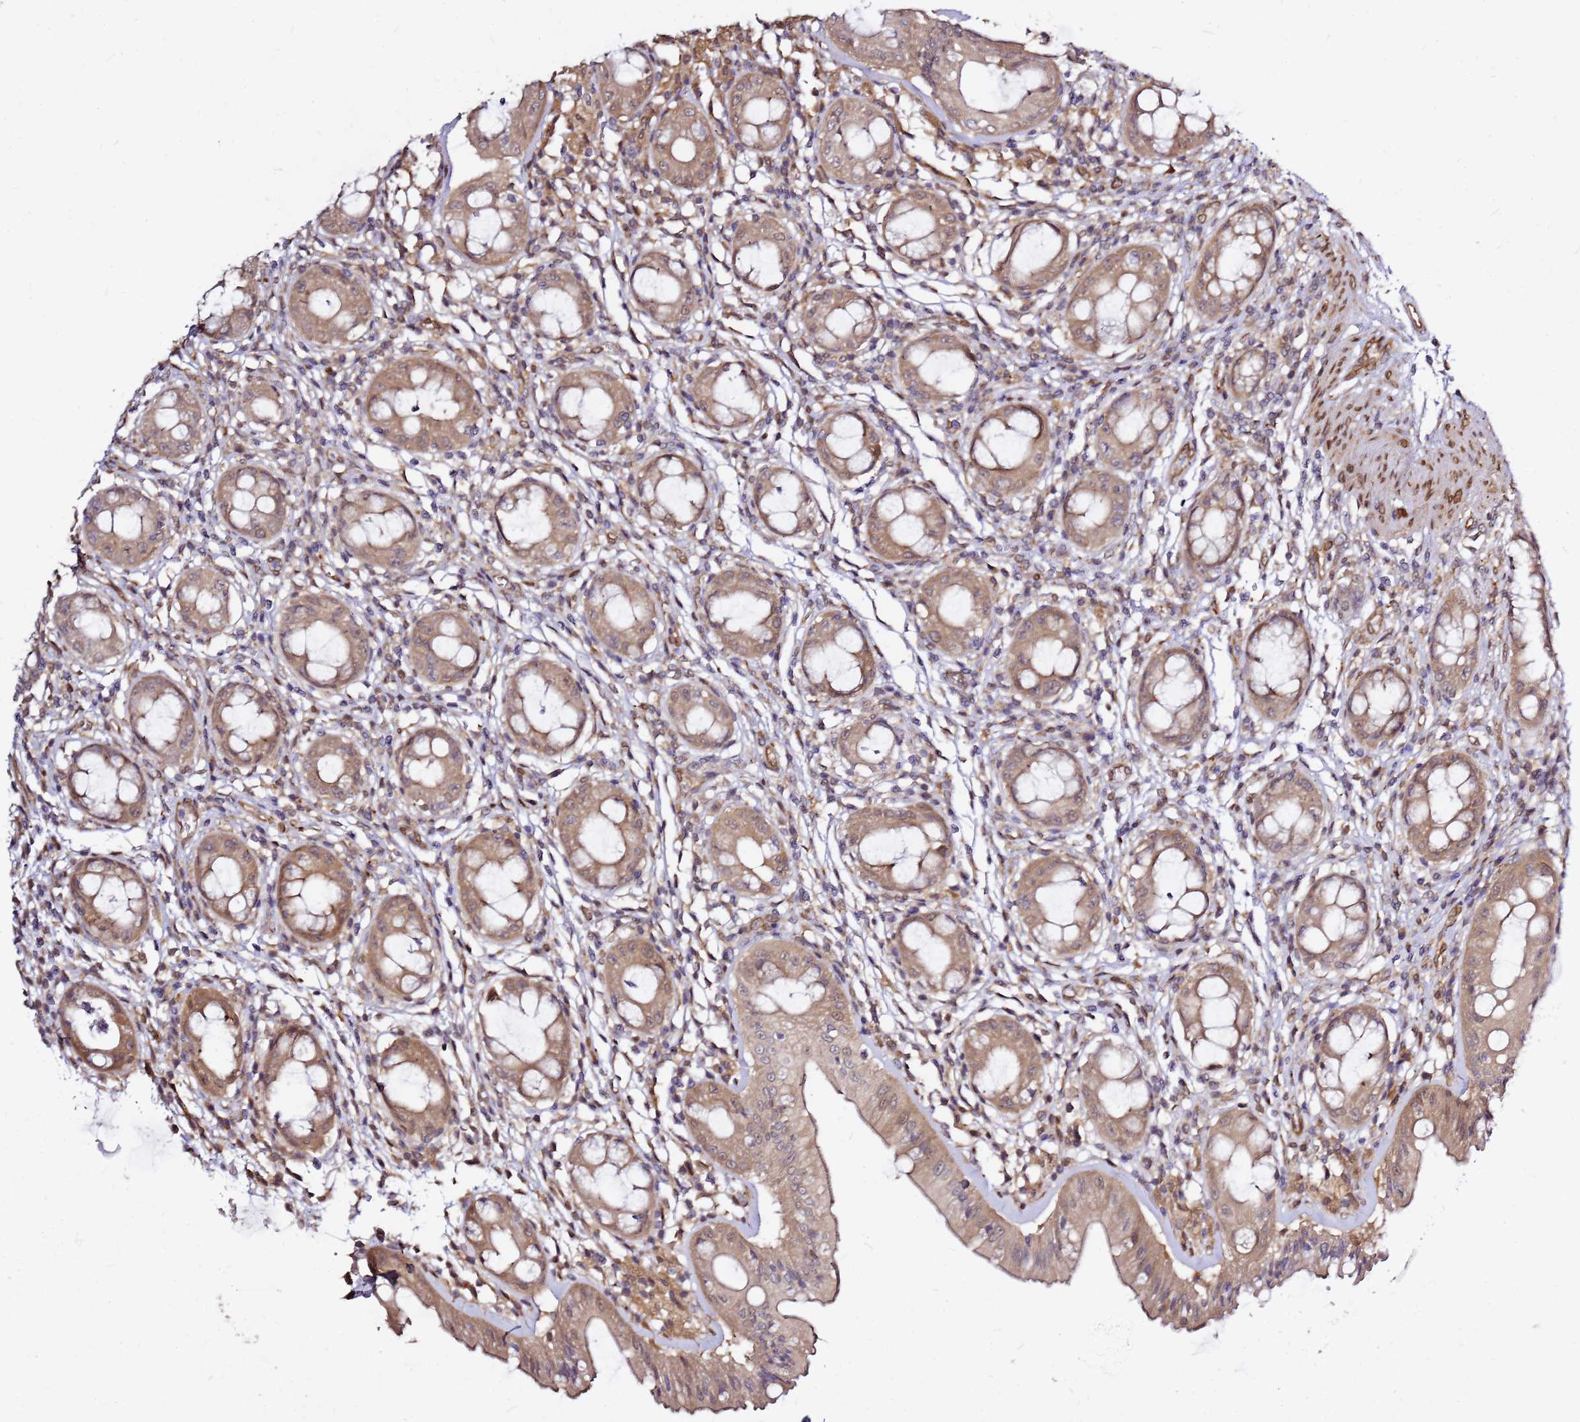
{"staining": {"intensity": "strong", "quantity": ">75%", "location": "cytoplasmic/membranous"}, "tissue": "rectum", "cell_type": "Glandular cells", "image_type": "normal", "snomed": [{"axis": "morphology", "description": "Normal tissue, NOS"}, {"axis": "topography", "description": "Rectum"}], "caption": "This micrograph reveals benign rectum stained with immunohistochemistry to label a protein in brown. The cytoplasmic/membranous of glandular cells show strong positivity for the protein. Nuclei are counter-stained blue.", "gene": "NUDT14", "patient": {"sex": "female", "age": 57}}